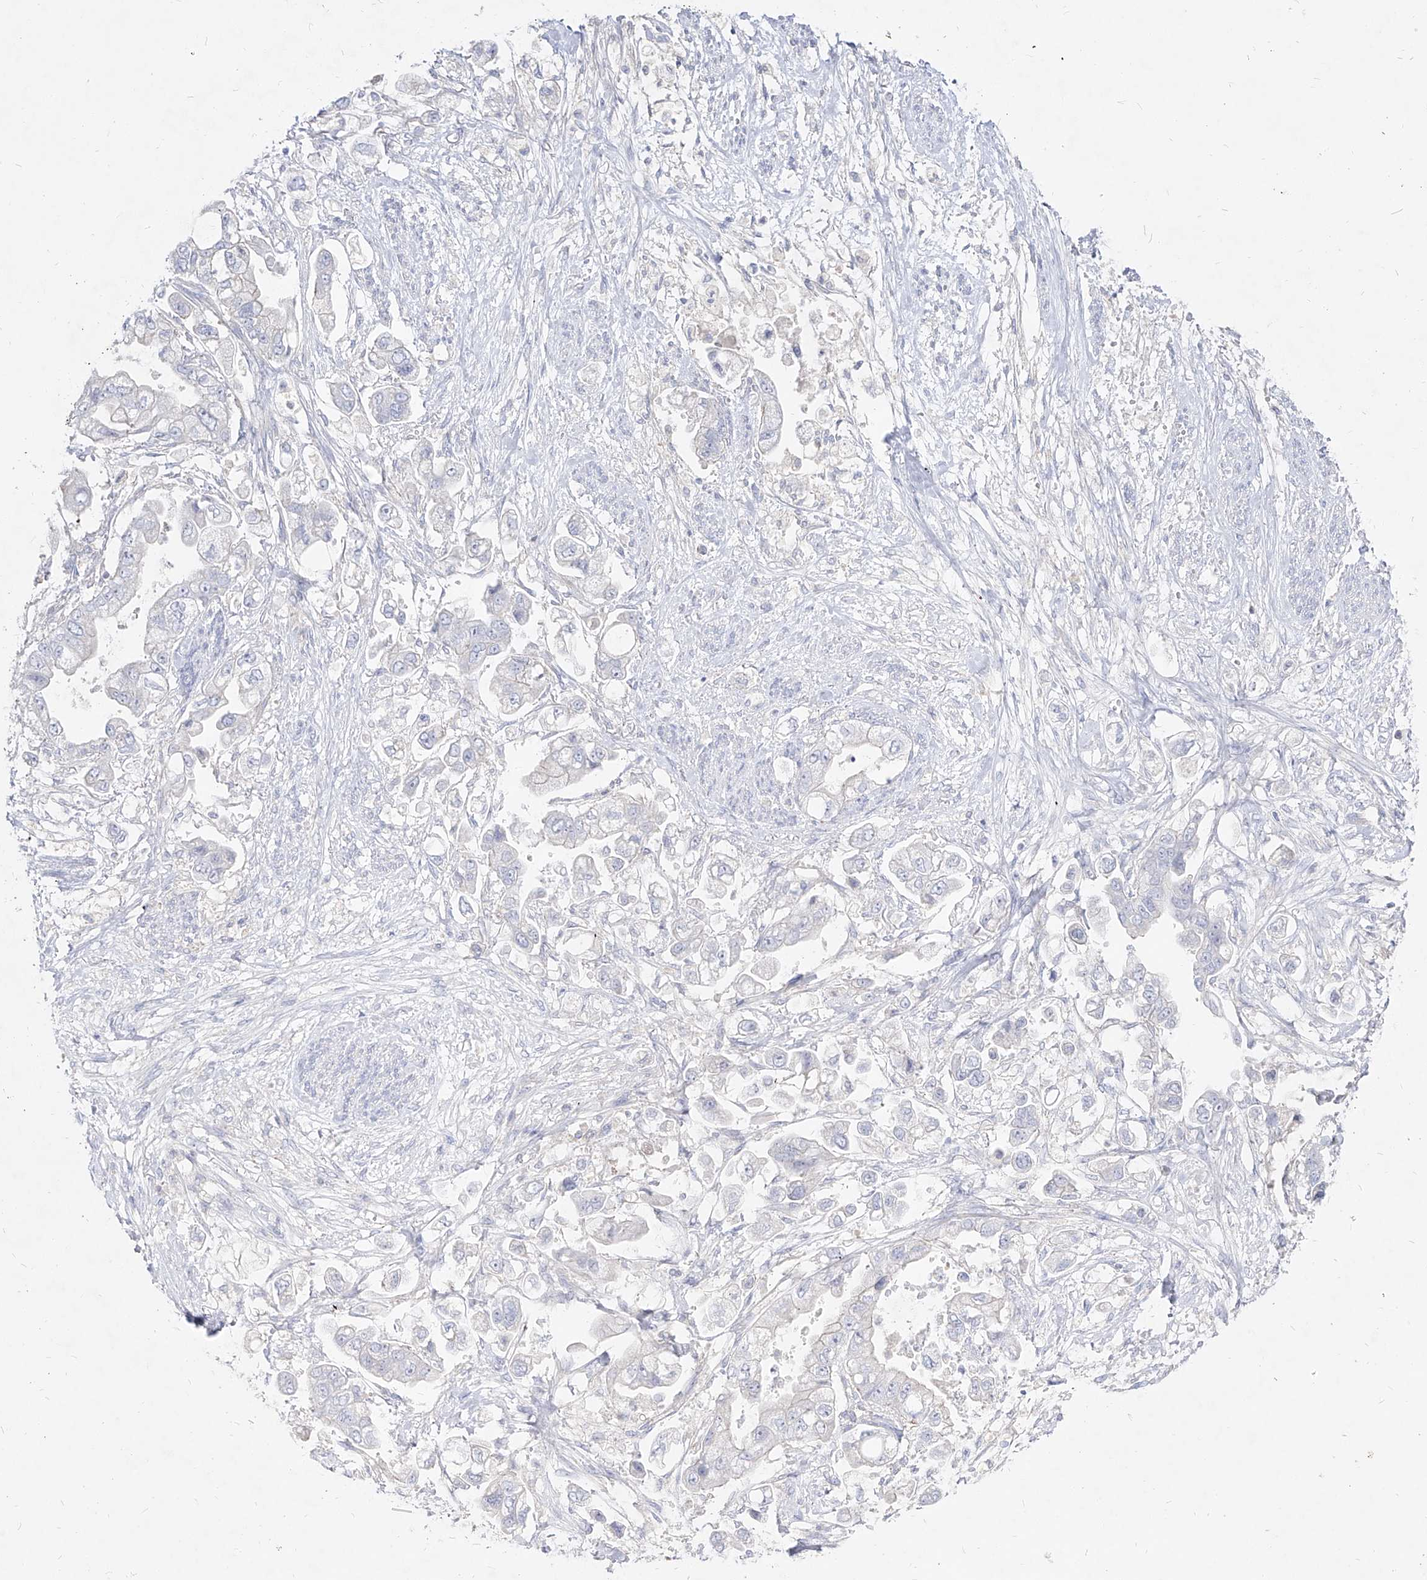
{"staining": {"intensity": "negative", "quantity": "none", "location": "none"}, "tissue": "stomach cancer", "cell_type": "Tumor cells", "image_type": "cancer", "snomed": [{"axis": "morphology", "description": "Adenocarcinoma, NOS"}, {"axis": "topography", "description": "Stomach"}], "caption": "The histopathology image reveals no significant expression in tumor cells of stomach cancer (adenocarcinoma).", "gene": "RBFOX3", "patient": {"sex": "male", "age": 62}}